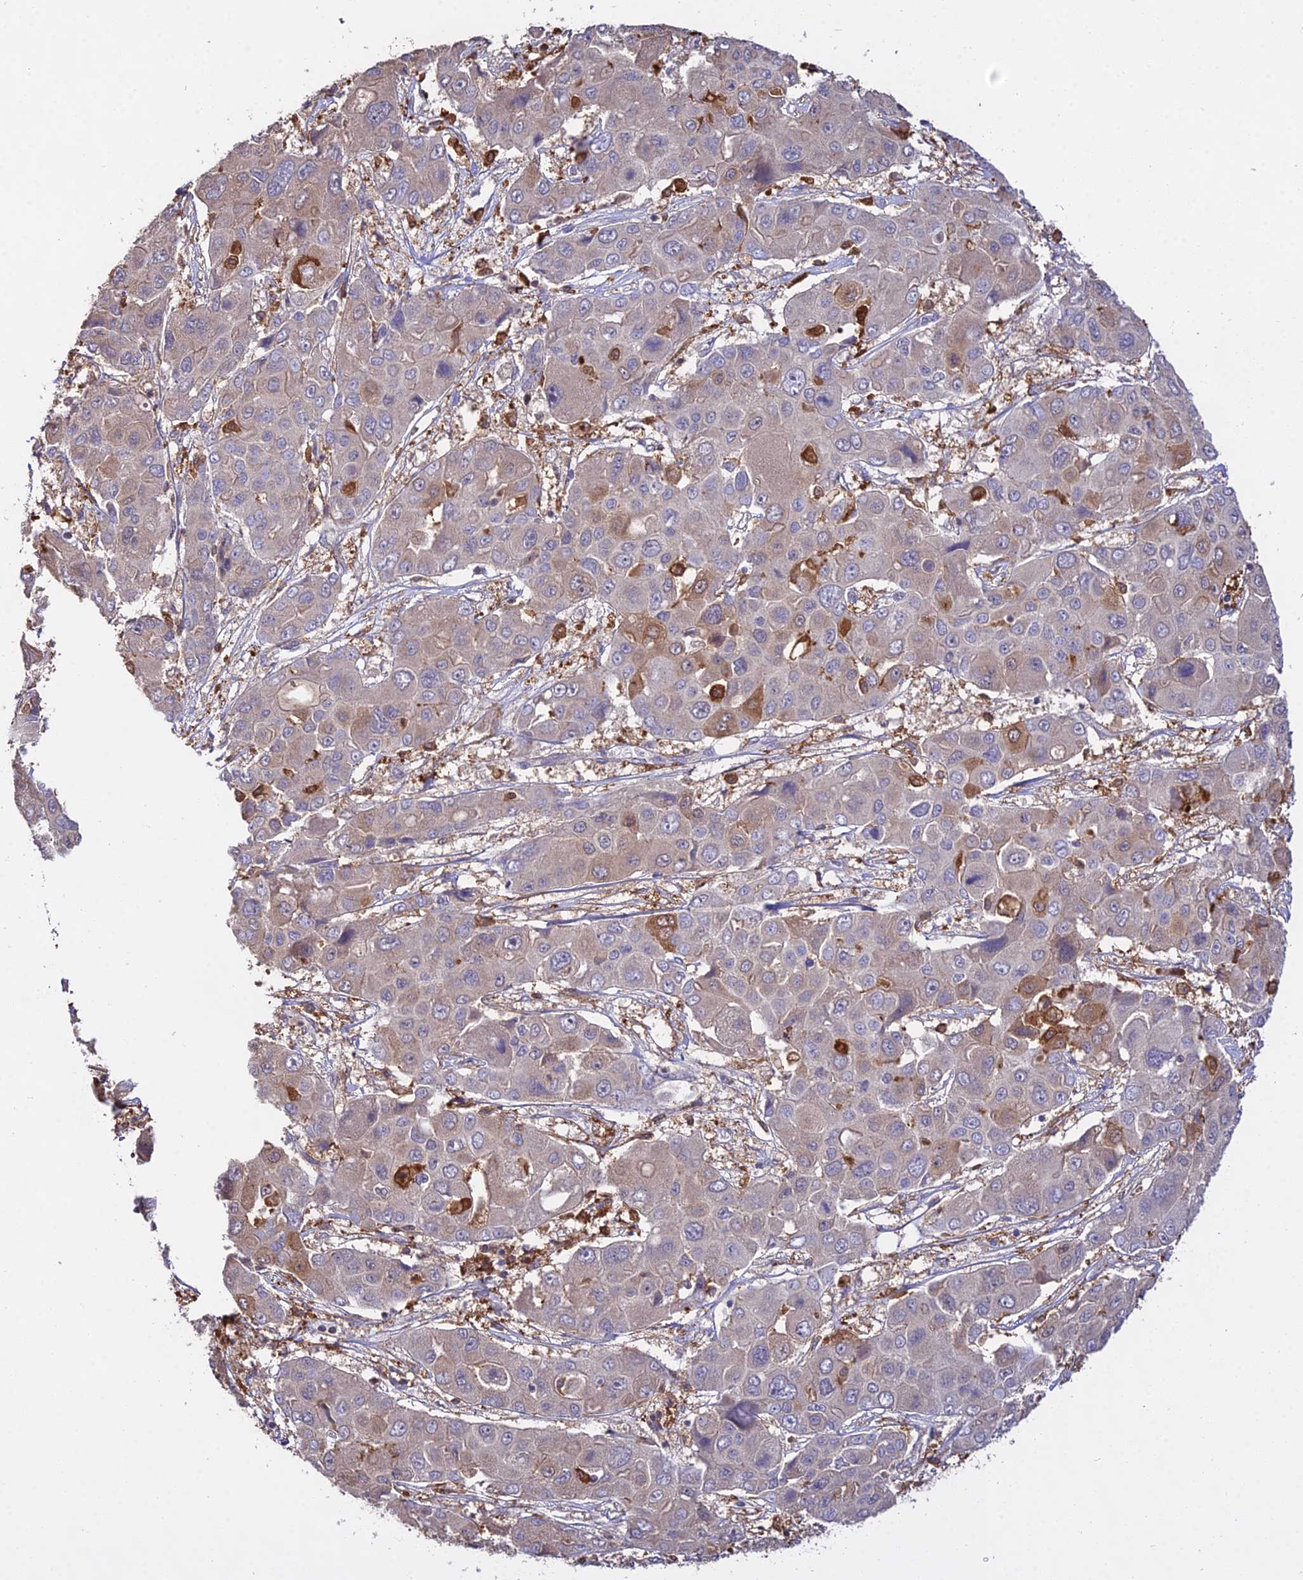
{"staining": {"intensity": "moderate", "quantity": "<25%", "location": "cytoplasmic/membranous"}, "tissue": "liver cancer", "cell_type": "Tumor cells", "image_type": "cancer", "snomed": [{"axis": "morphology", "description": "Cholangiocarcinoma"}, {"axis": "topography", "description": "Liver"}], "caption": "Immunohistochemical staining of human liver cancer (cholangiocarcinoma) demonstrates moderate cytoplasmic/membranous protein positivity in approximately <25% of tumor cells. (DAB IHC with brightfield microscopy, high magnification).", "gene": "FBP1", "patient": {"sex": "male", "age": 67}}